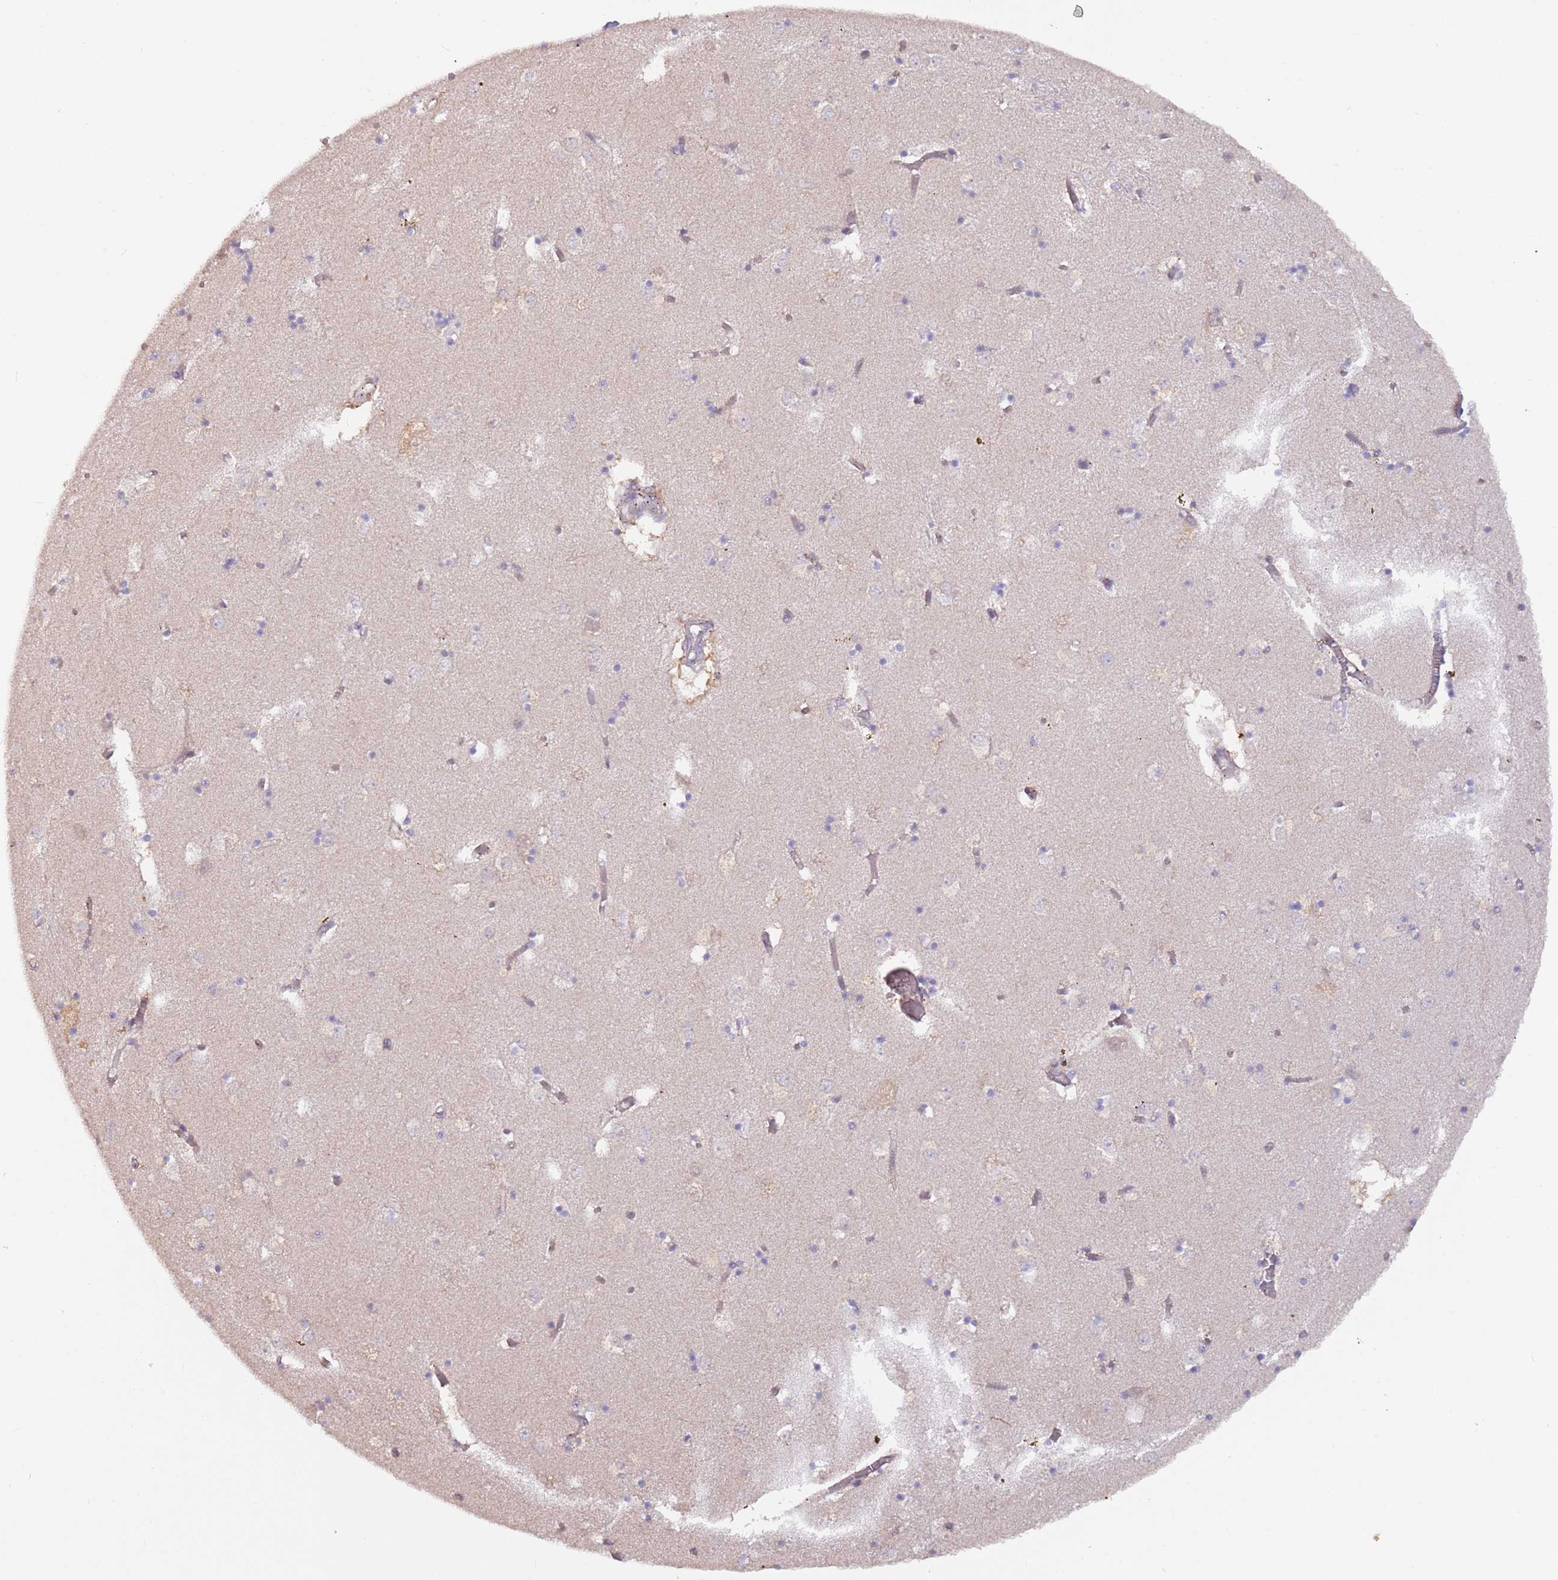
{"staining": {"intensity": "weak", "quantity": "<25%", "location": "cytoplasmic/membranous"}, "tissue": "caudate", "cell_type": "Glial cells", "image_type": "normal", "snomed": [{"axis": "morphology", "description": "Normal tissue, NOS"}, {"axis": "topography", "description": "Lateral ventricle wall"}], "caption": "This histopathology image is of benign caudate stained with immunohistochemistry to label a protein in brown with the nuclei are counter-stained blue. There is no expression in glial cells.", "gene": "LDHD", "patient": {"sex": "male", "age": 70}}